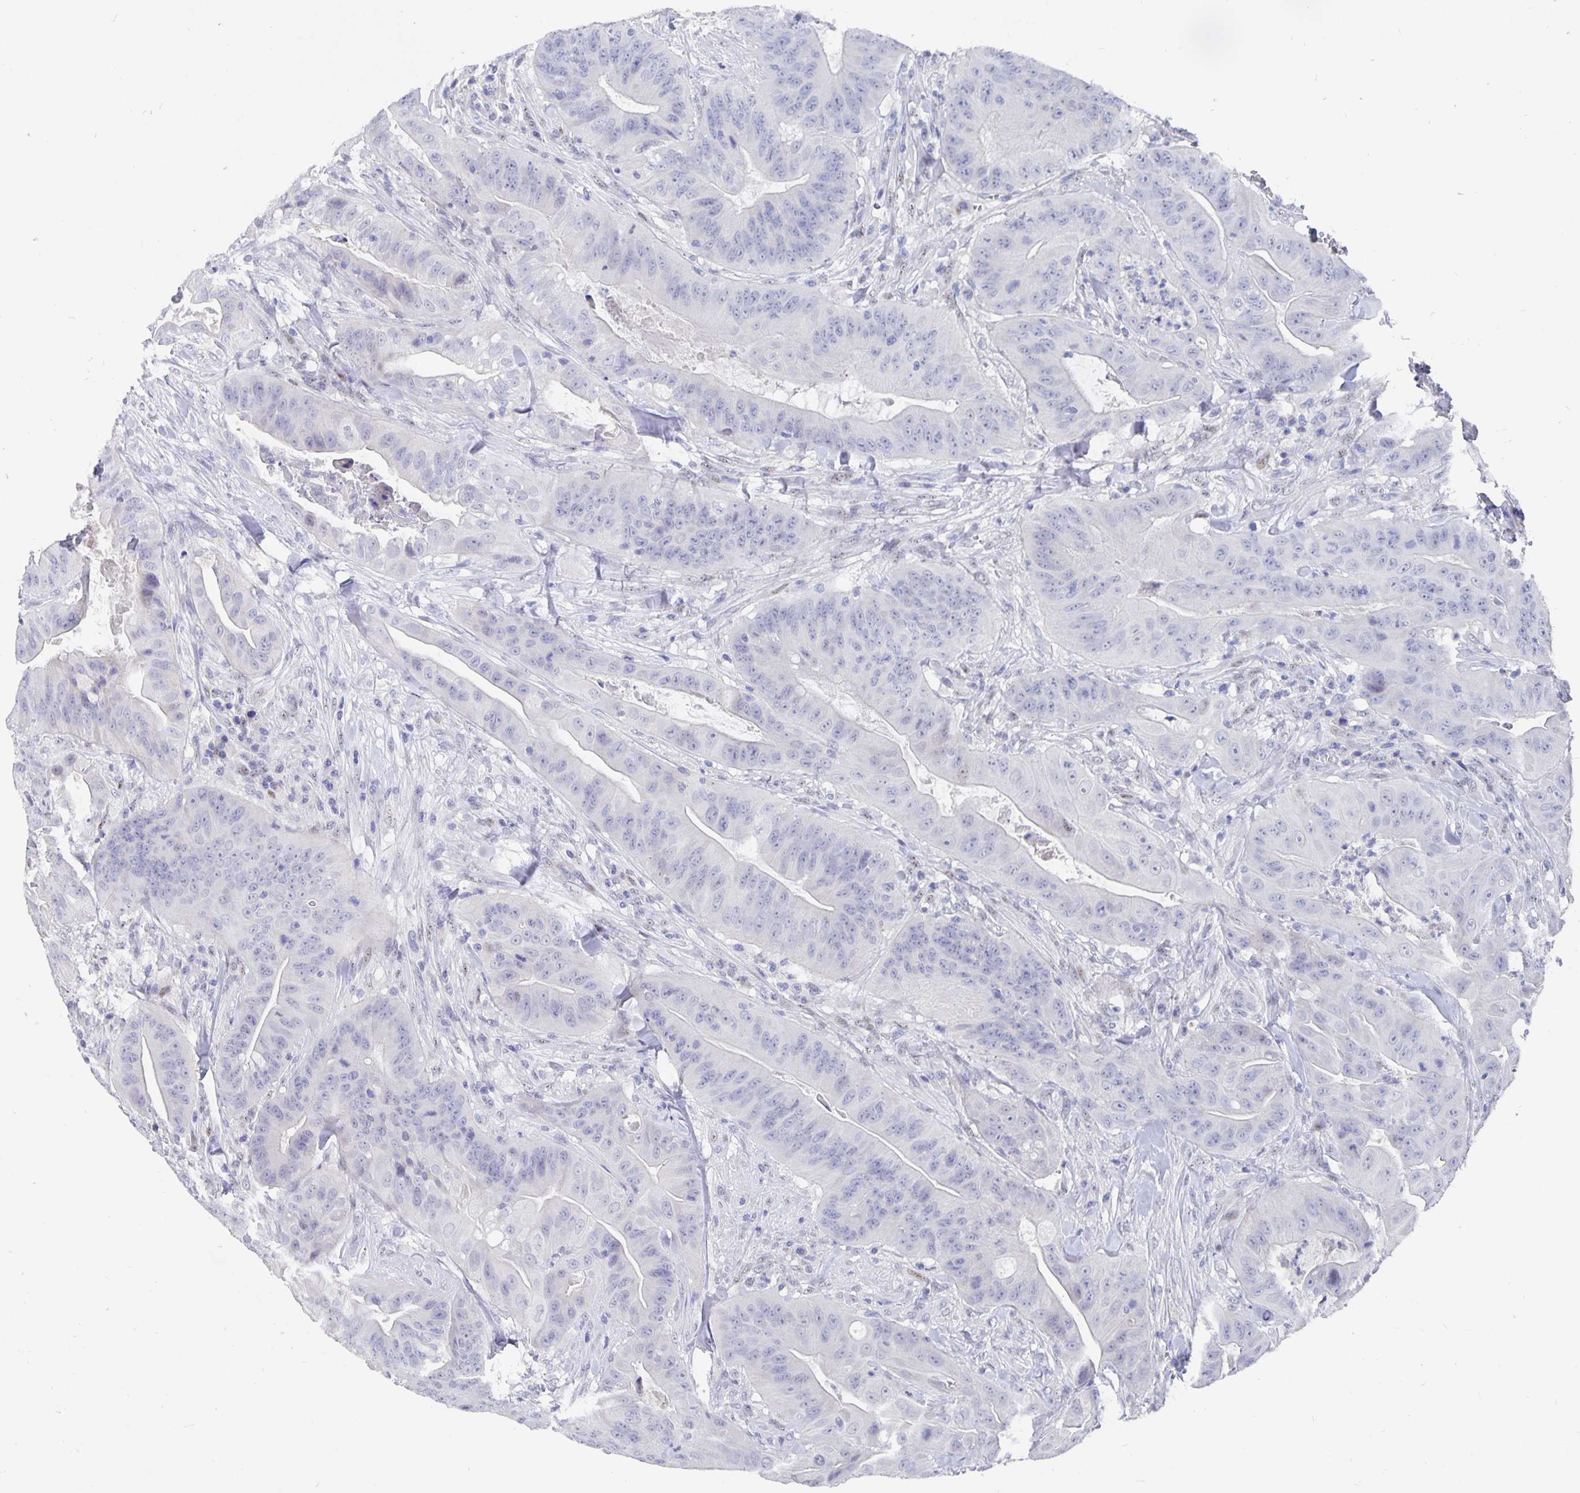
{"staining": {"intensity": "negative", "quantity": "none", "location": "none"}, "tissue": "colorectal cancer", "cell_type": "Tumor cells", "image_type": "cancer", "snomed": [{"axis": "morphology", "description": "Adenocarcinoma, NOS"}, {"axis": "topography", "description": "Colon"}], "caption": "Tumor cells are negative for brown protein staining in colorectal cancer (adenocarcinoma).", "gene": "SMOC1", "patient": {"sex": "male", "age": 33}}